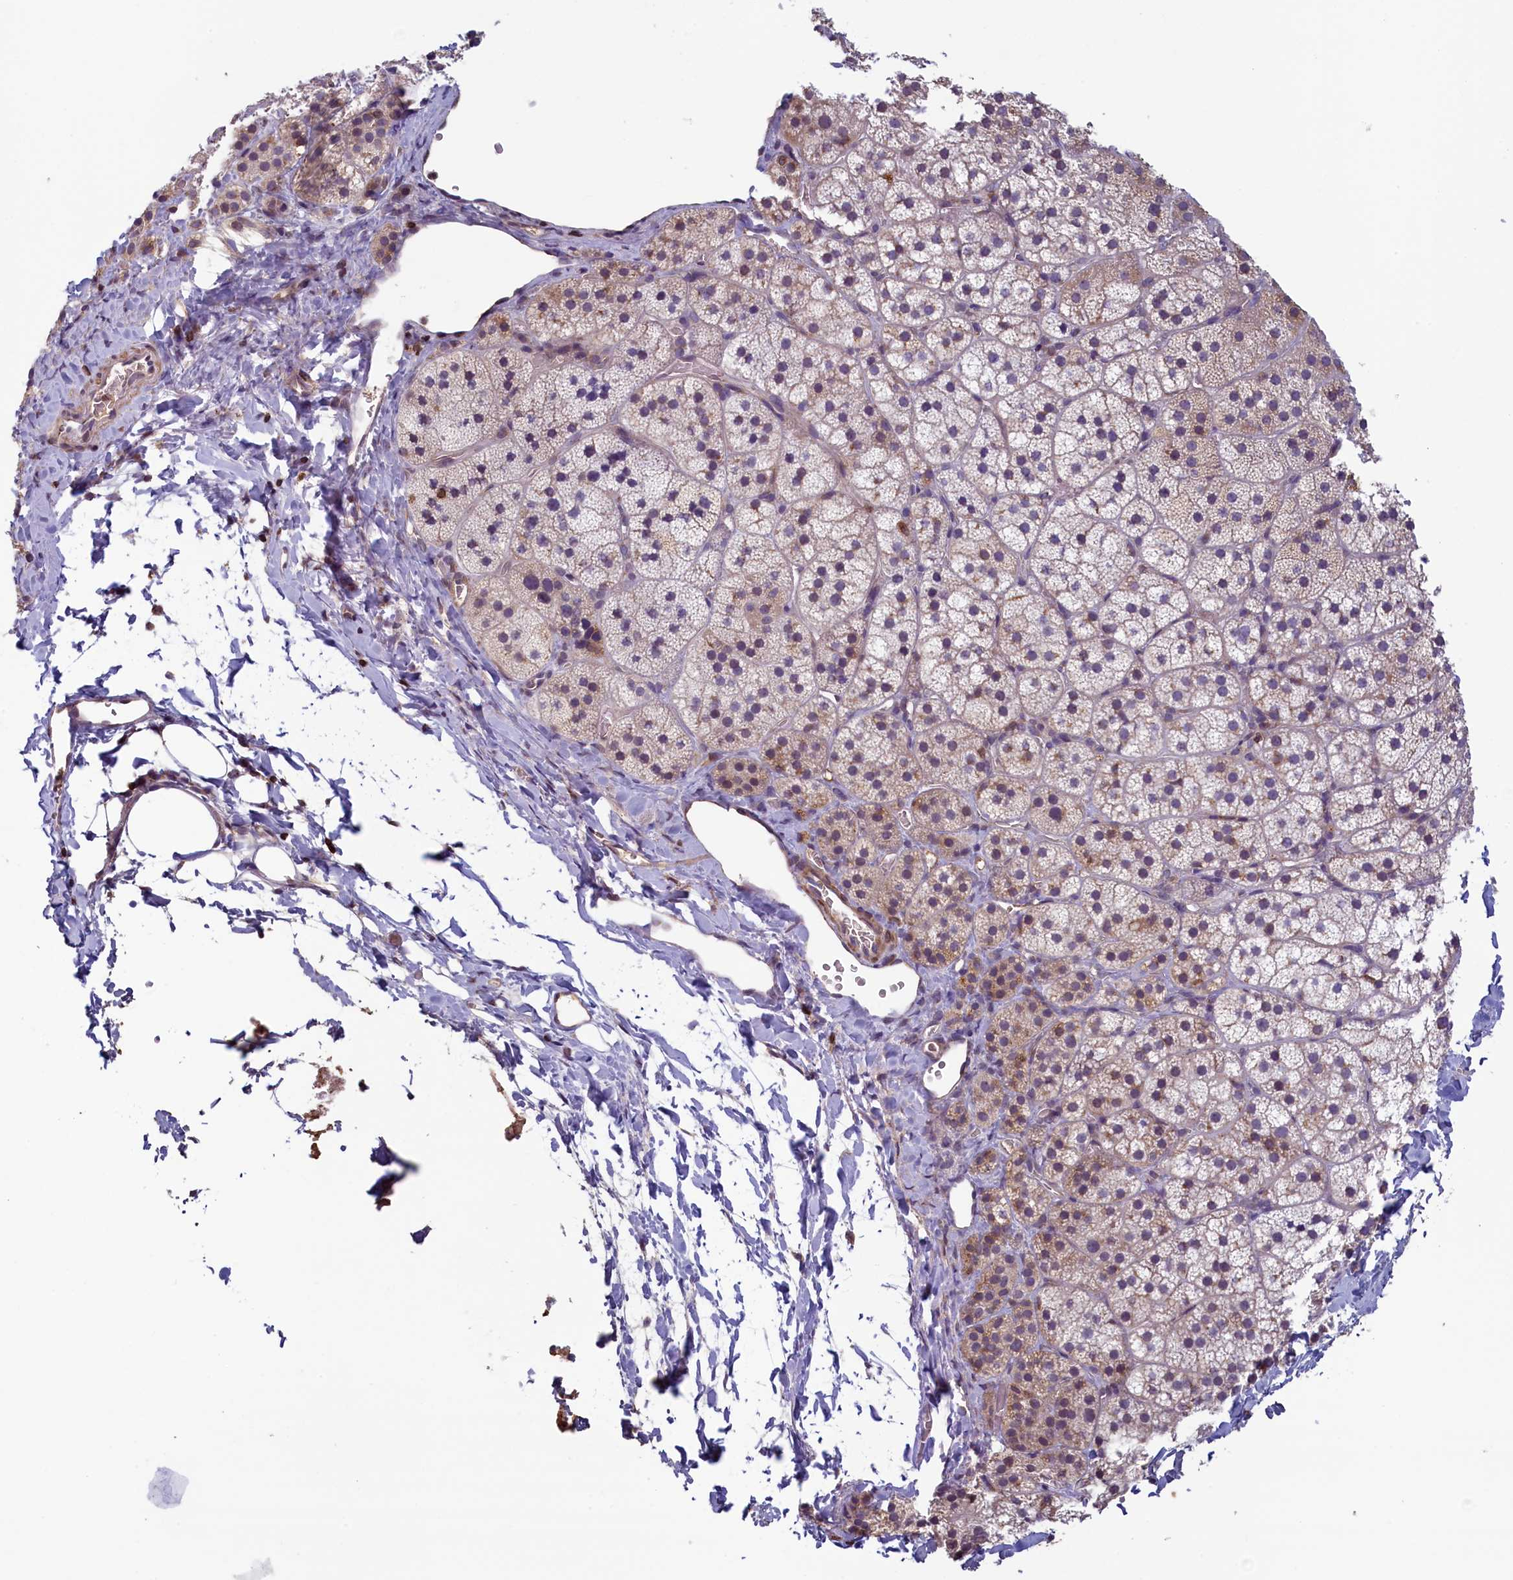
{"staining": {"intensity": "moderate", "quantity": "25%-75%", "location": "cytoplasmic/membranous"}, "tissue": "adrenal gland", "cell_type": "Glandular cells", "image_type": "normal", "snomed": [{"axis": "morphology", "description": "Normal tissue, NOS"}, {"axis": "topography", "description": "Adrenal gland"}], "caption": "Normal adrenal gland exhibits moderate cytoplasmic/membranous positivity in about 25%-75% of glandular cells Immunohistochemistry (ihc) stains the protein of interest in brown and the nuclei are stained blue..", "gene": "TRAF3IP3", "patient": {"sex": "female", "age": 44}}